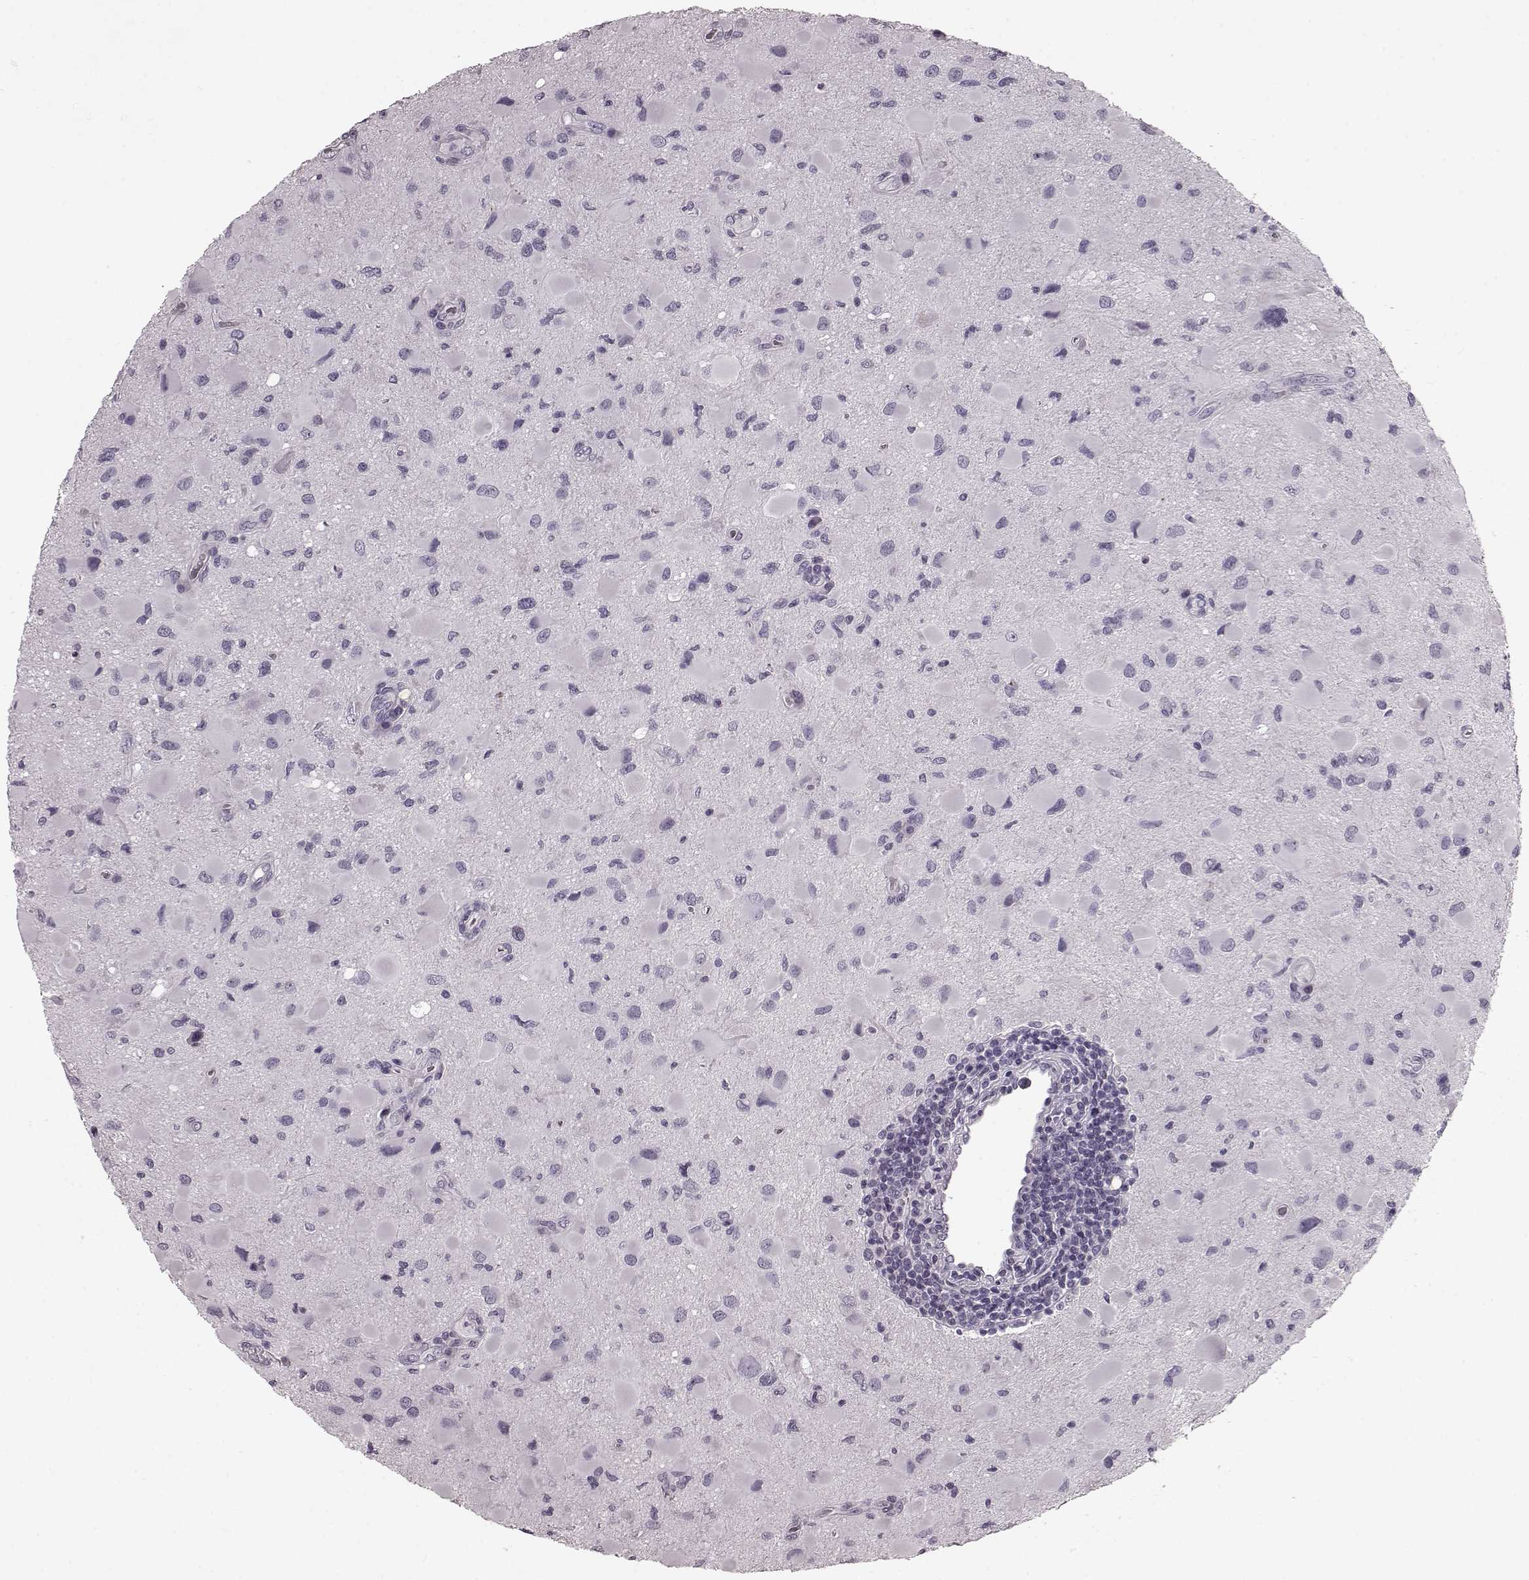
{"staining": {"intensity": "negative", "quantity": "none", "location": "none"}, "tissue": "glioma", "cell_type": "Tumor cells", "image_type": "cancer", "snomed": [{"axis": "morphology", "description": "Glioma, malignant, Low grade"}, {"axis": "topography", "description": "Brain"}], "caption": "There is no significant staining in tumor cells of glioma.", "gene": "CST7", "patient": {"sex": "female", "age": 32}}